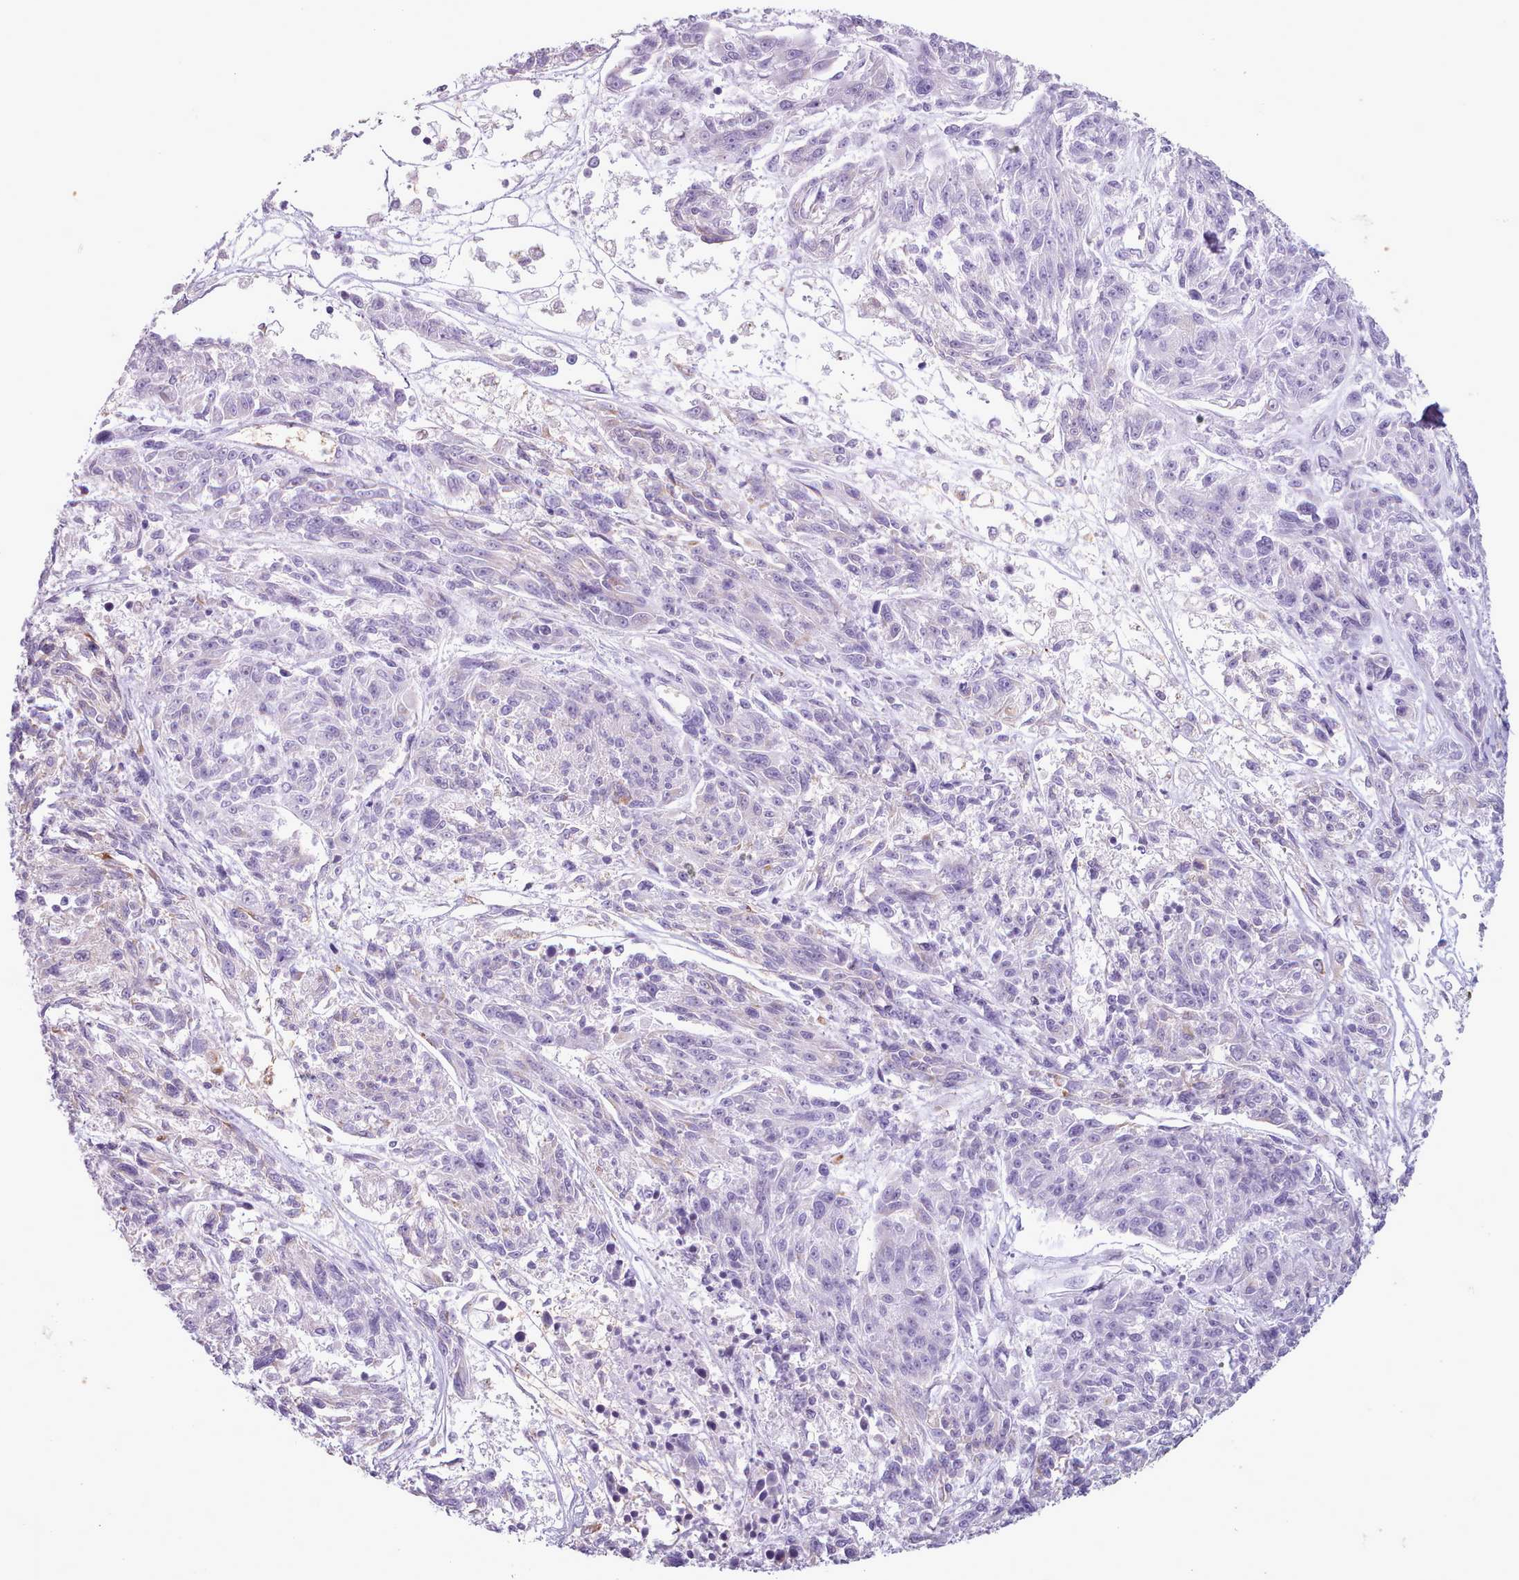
{"staining": {"intensity": "moderate", "quantity": "<25%", "location": "cytoplasmic/membranous"}, "tissue": "melanoma", "cell_type": "Tumor cells", "image_type": "cancer", "snomed": [{"axis": "morphology", "description": "Malignant melanoma, NOS"}, {"axis": "topography", "description": "Skin"}], "caption": "High-power microscopy captured an immunohistochemistry (IHC) photomicrograph of melanoma, revealing moderate cytoplasmic/membranous staining in approximately <25% of tumor cells. The staining is performed using DAB brown chromogen to label protein expression. The nuclei are counter-stained blue using hematoxylin.", "gene": "AK4", "patient": {"sex": "male", "age": 53}}